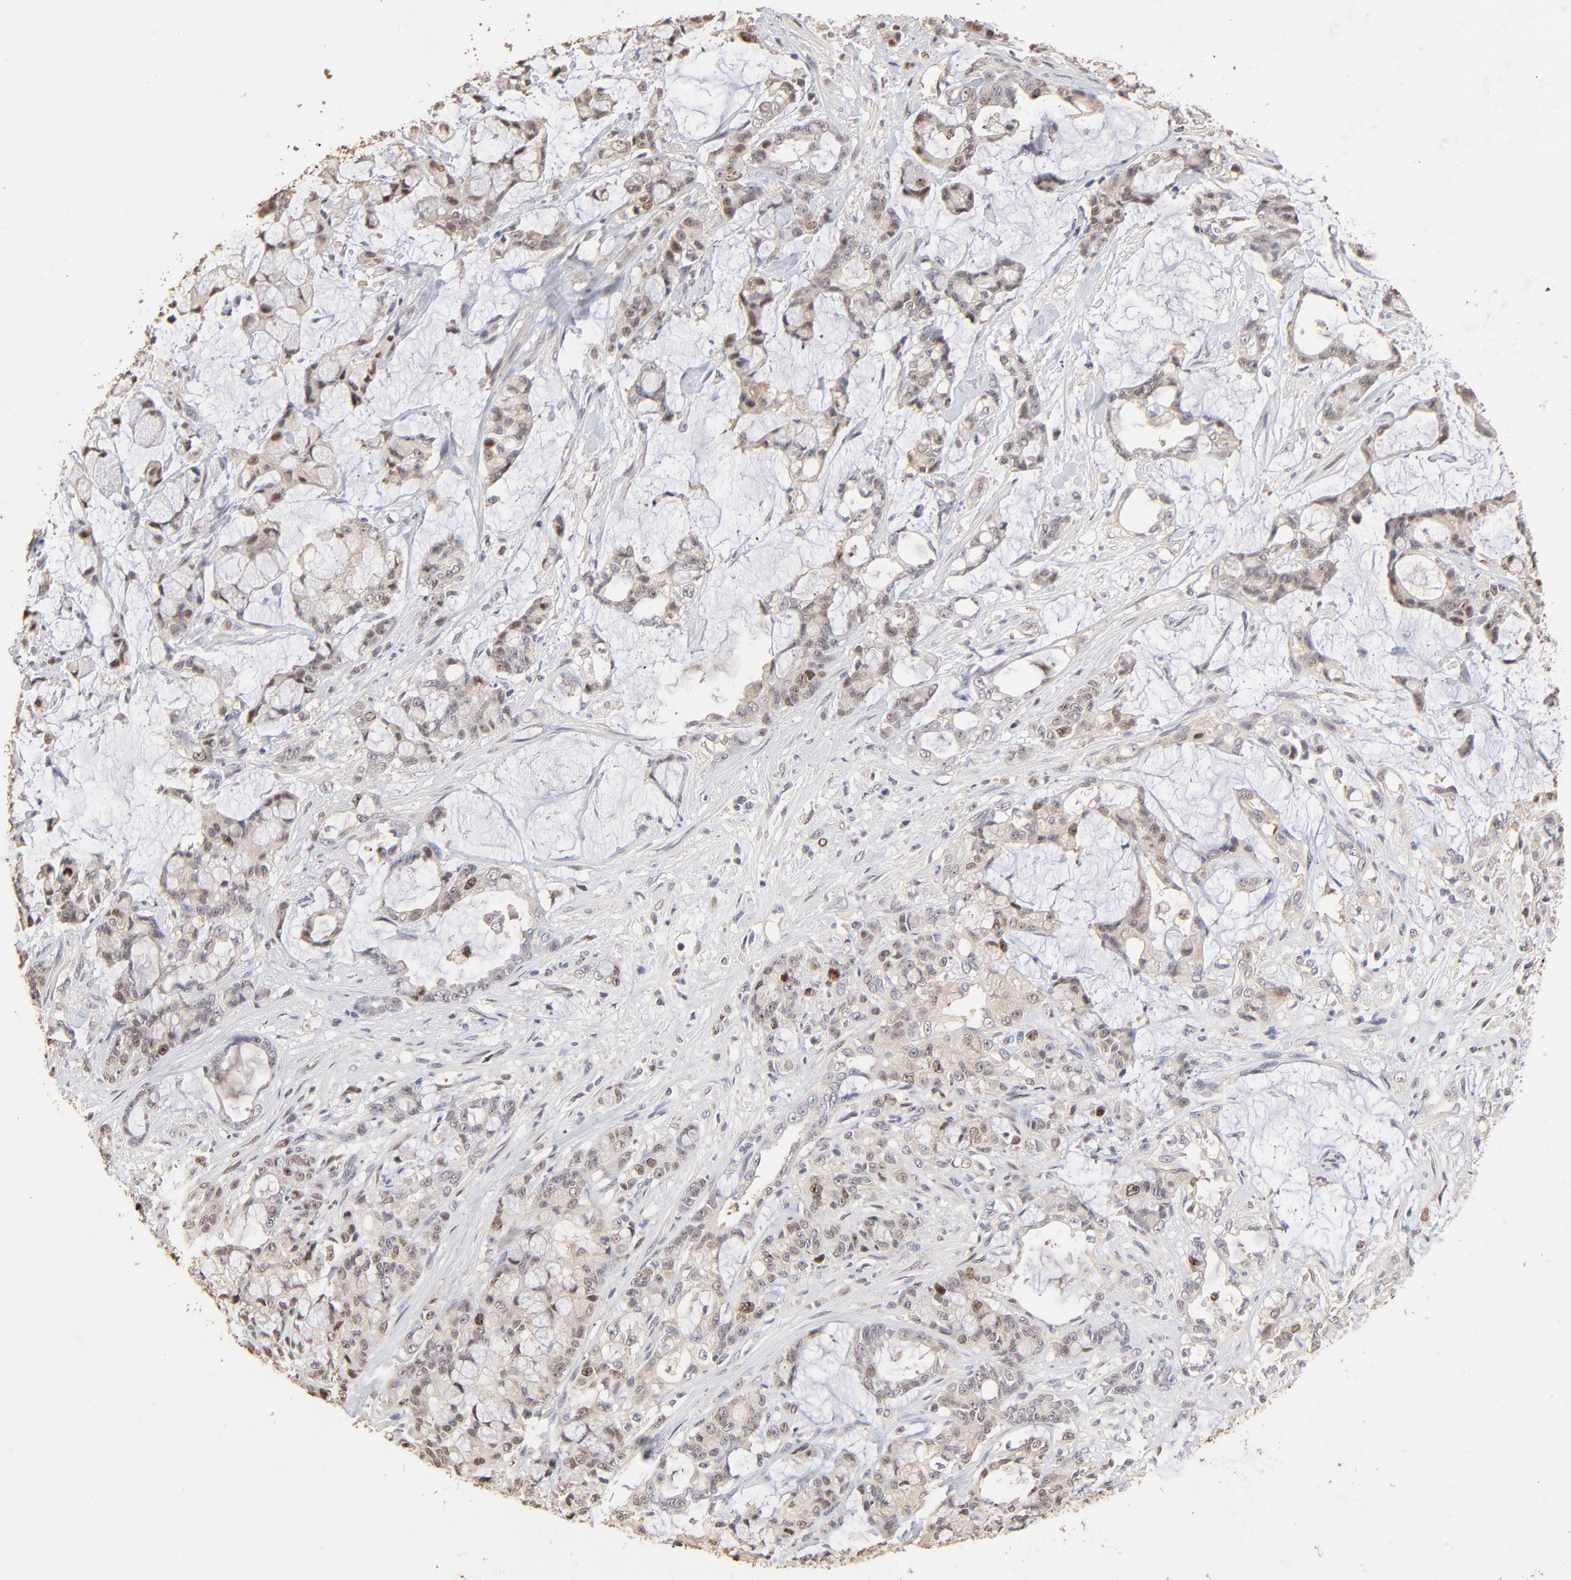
{"staining": {"intensity": "moderate", "quantity": "<25%", "location": "nuclear"}, "tissue": "pancreatic cancer", "cell_type": "Tumor cells", "image_type": "cancer", "snomed": [{"axis": "morphology", "description": "Adenocarcinoma, NOS"}, {"axis": "topography", "description": "Pancreas"}], "caption": "Human pancreatic cancer stained with a brown dye shows moderate nuclear positive staining in about <25% of tumor cells.", "gene": "BIRC5", "patient": {"sex": "female", "age": 73}}